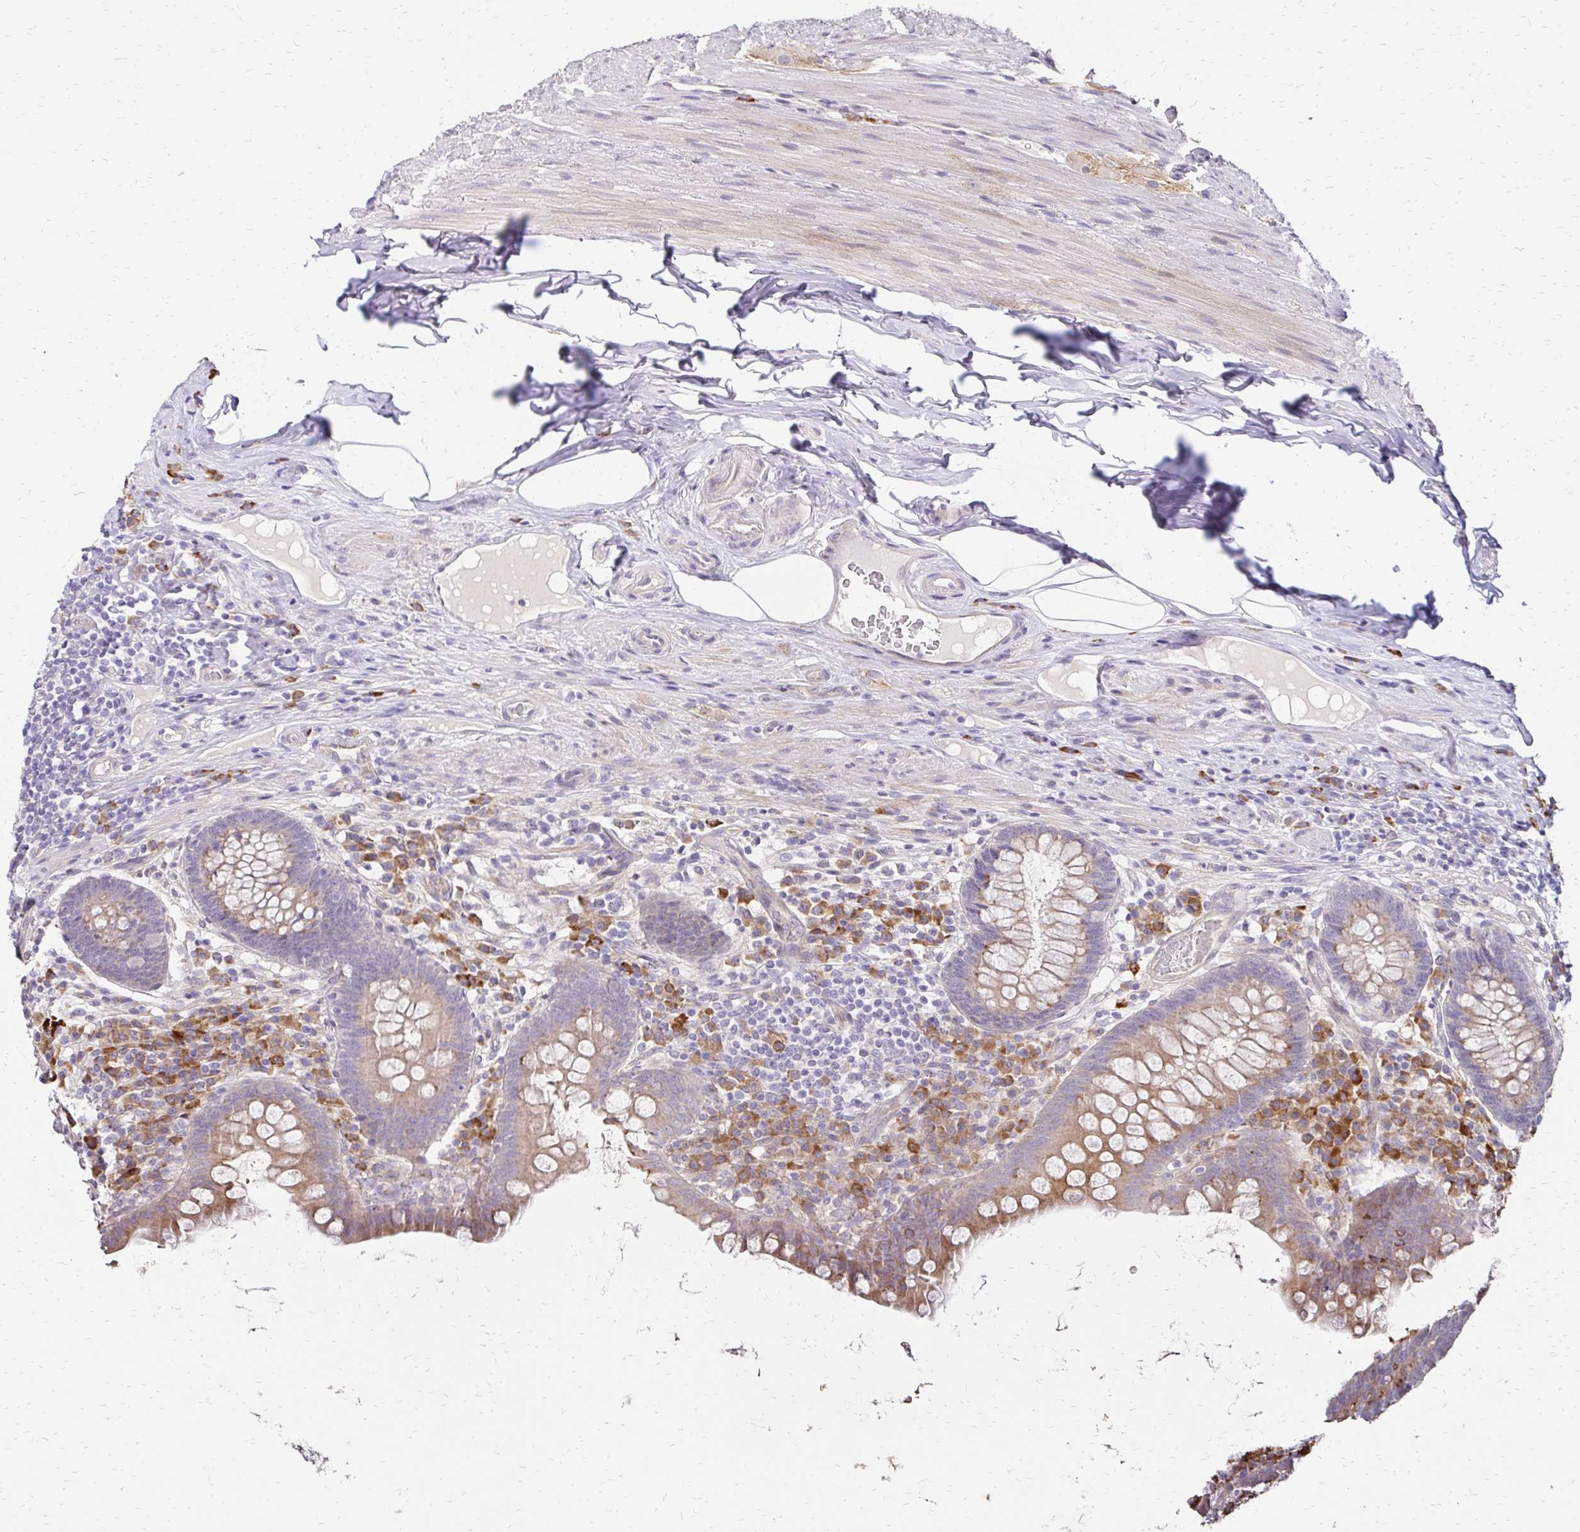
{"staining": {"intensity": "weak", "quantity": ">75%", "location": "cytoplasmic/membranous"}, "tissue": "appendix", "cell_type": "Glandular cells", "image_type": "normal", "snomed": [{"axis": "morphology", "description": "Normal tissue, NOS"}, {"axis": "topography", "description": "Appendix"}], "caption": "Brown immunohistochemical staining in normal human appendix shows weak cytoplasmic/membranous expression in about >75% of glandular cells. (brown staining indicates protein expression, while blue staining denotes nuclei).", "gene": "PRIMA1", "patient": {"sex": "male", "age": 71}}